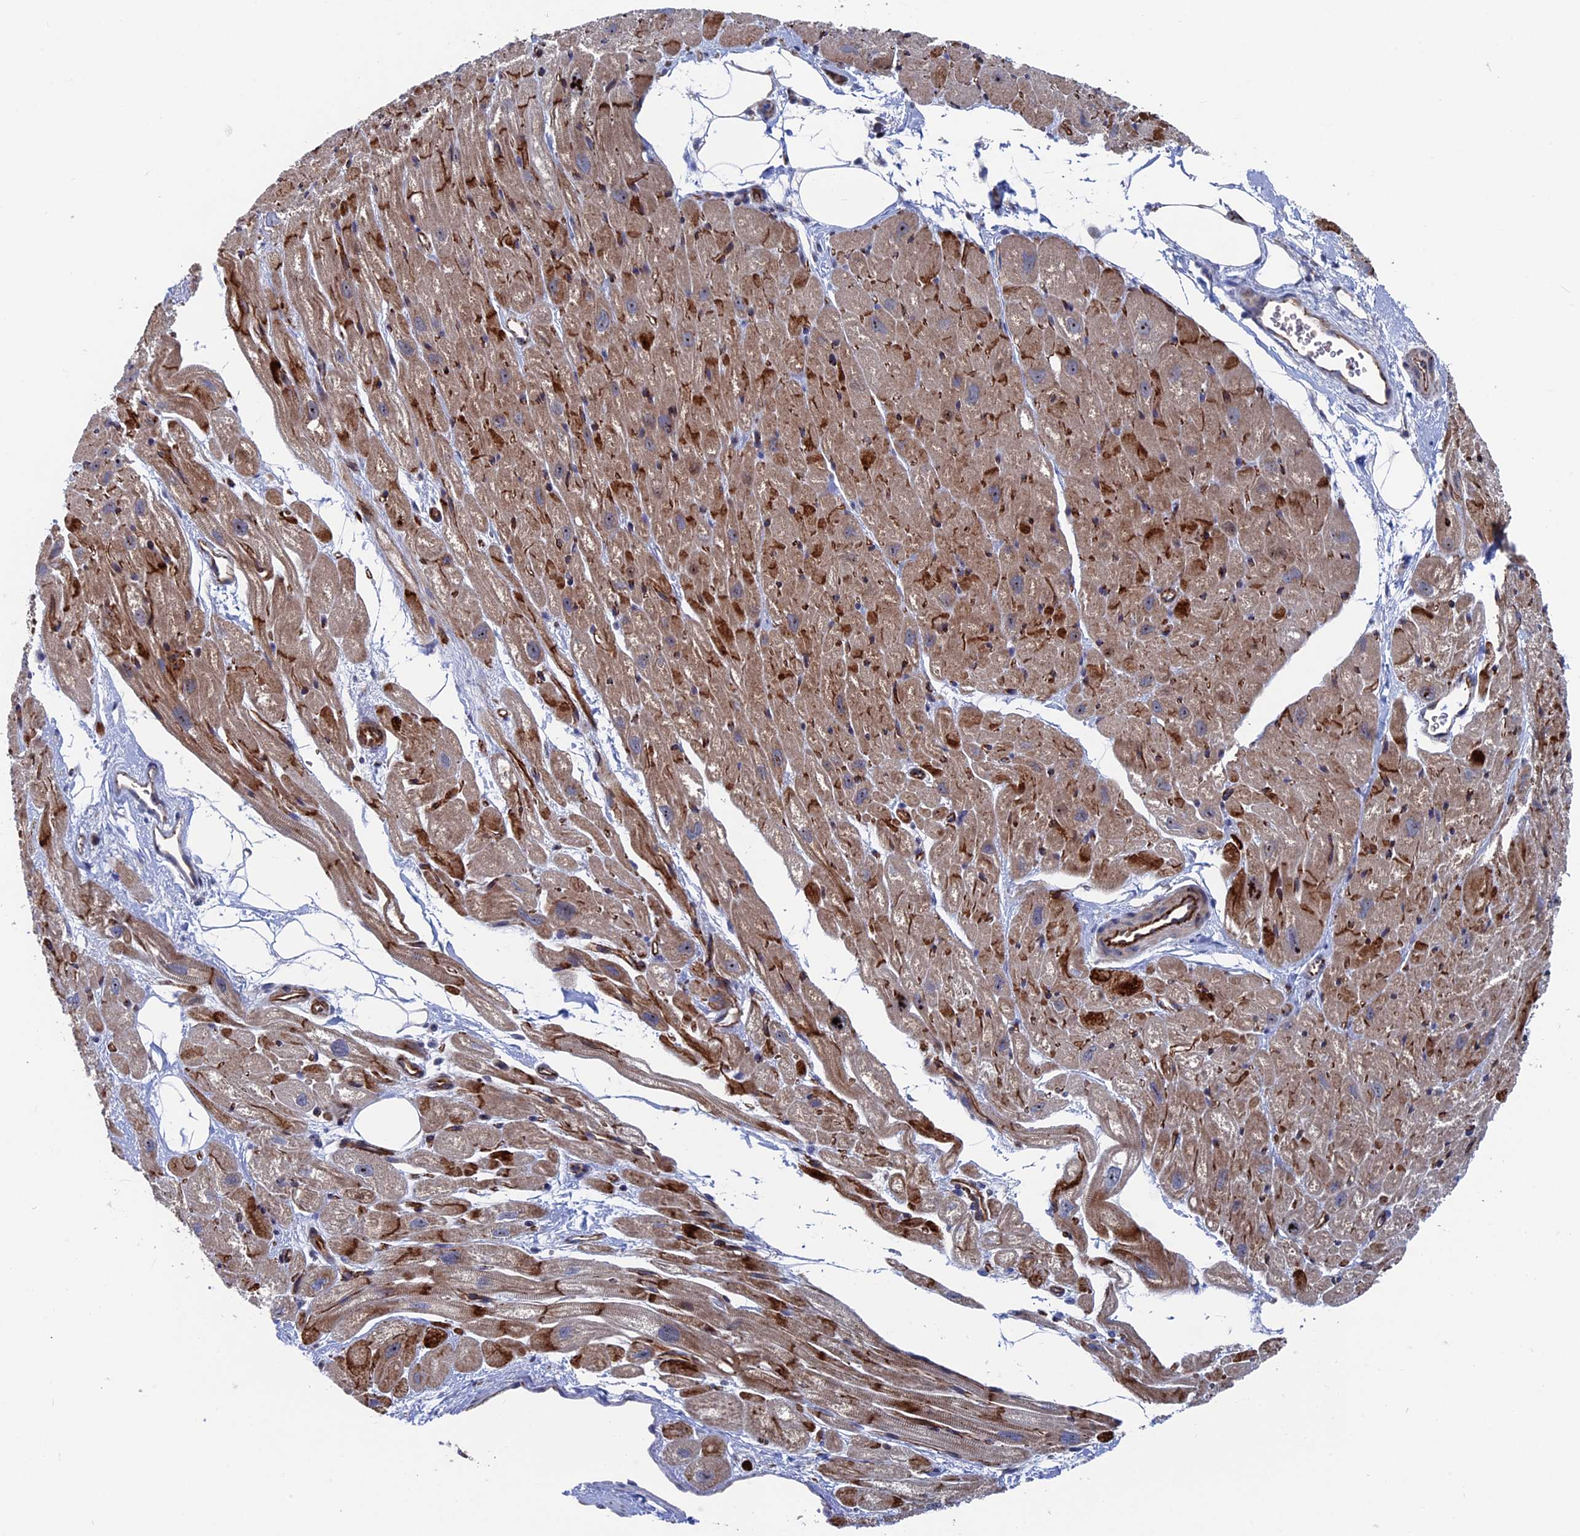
{"staining": {"intensity": "moderate", "quantity": "25%-75%", "location": "cytoplasmic/membranous"}, "tissue": "heart muscle", "cell_type": "Cardiomyocytes", "image_type": "normal", "snomed": [{"axis": "morphology", "description": "Normal tissue, NOS"}, {"axis": "topography", "description": "Heart"}], "caption": "Immunohistochemical staining of normal heart muscle displays medium levels of moderate cytoplasmic/membranous expression in approximately 25%-75% of cardiomyocytes. The protein of interest is shown in brown color, while the nuclei are stained blue.", "gene": "EXOSC9", "patient": {"sex": "male", "age": 50}}